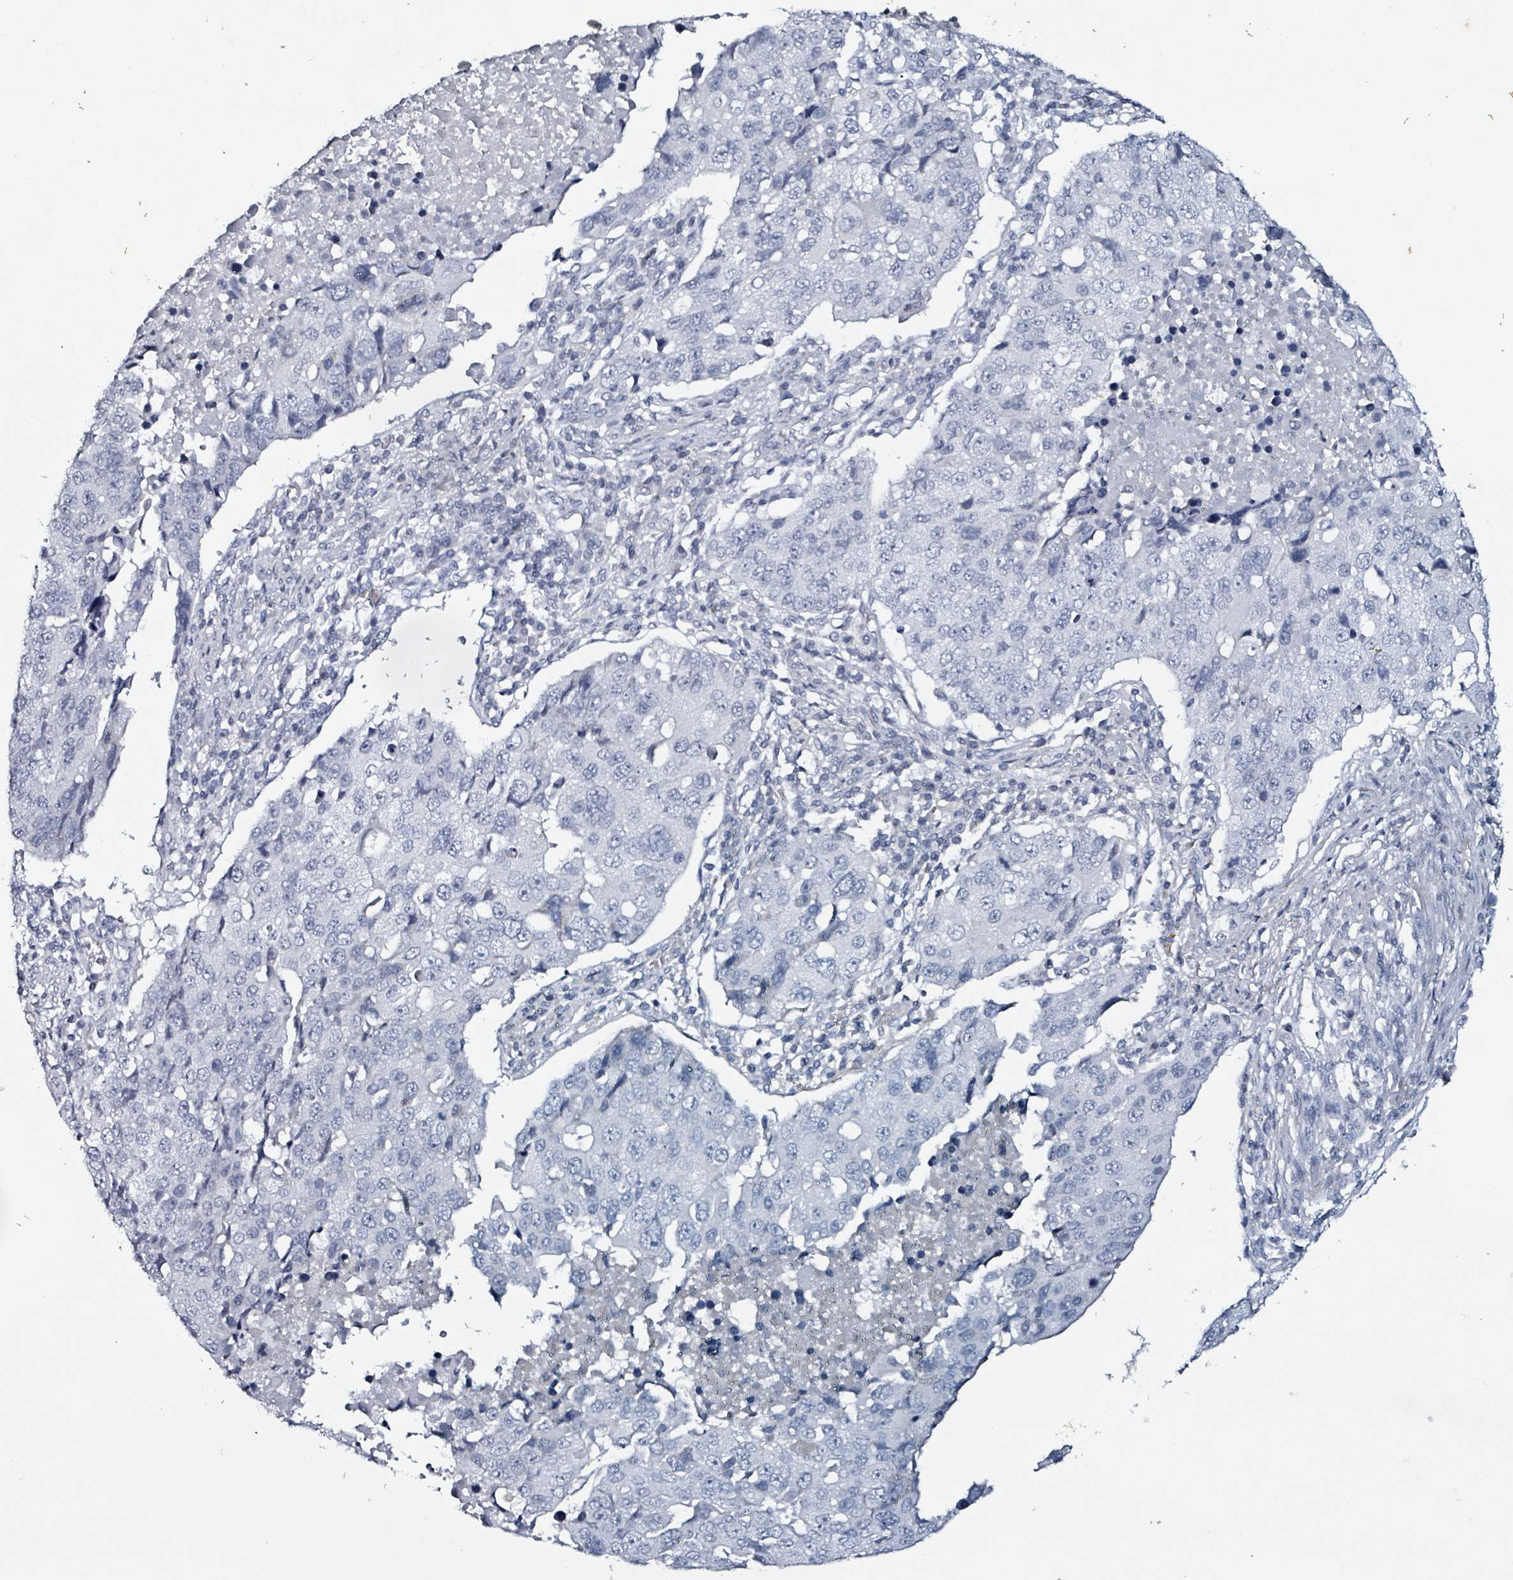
{"staining": {"intensity": "negative", "quantity": "none", "location": "none"}, "tissue": "lung cancer", "cell_type": "Tumor cells", "image_type": "cancer", "snomed": [{"axis": "morphology", "description": "Squamous cell carcinoma, NOS"}, {"axis": "topography", "description": "Lung"}], "caption": "Histopathology image shows no significant protein staining in tumor cells of lung cancer.", "gene": "CA9", "patient": {"sex": "female", "age": 66}}